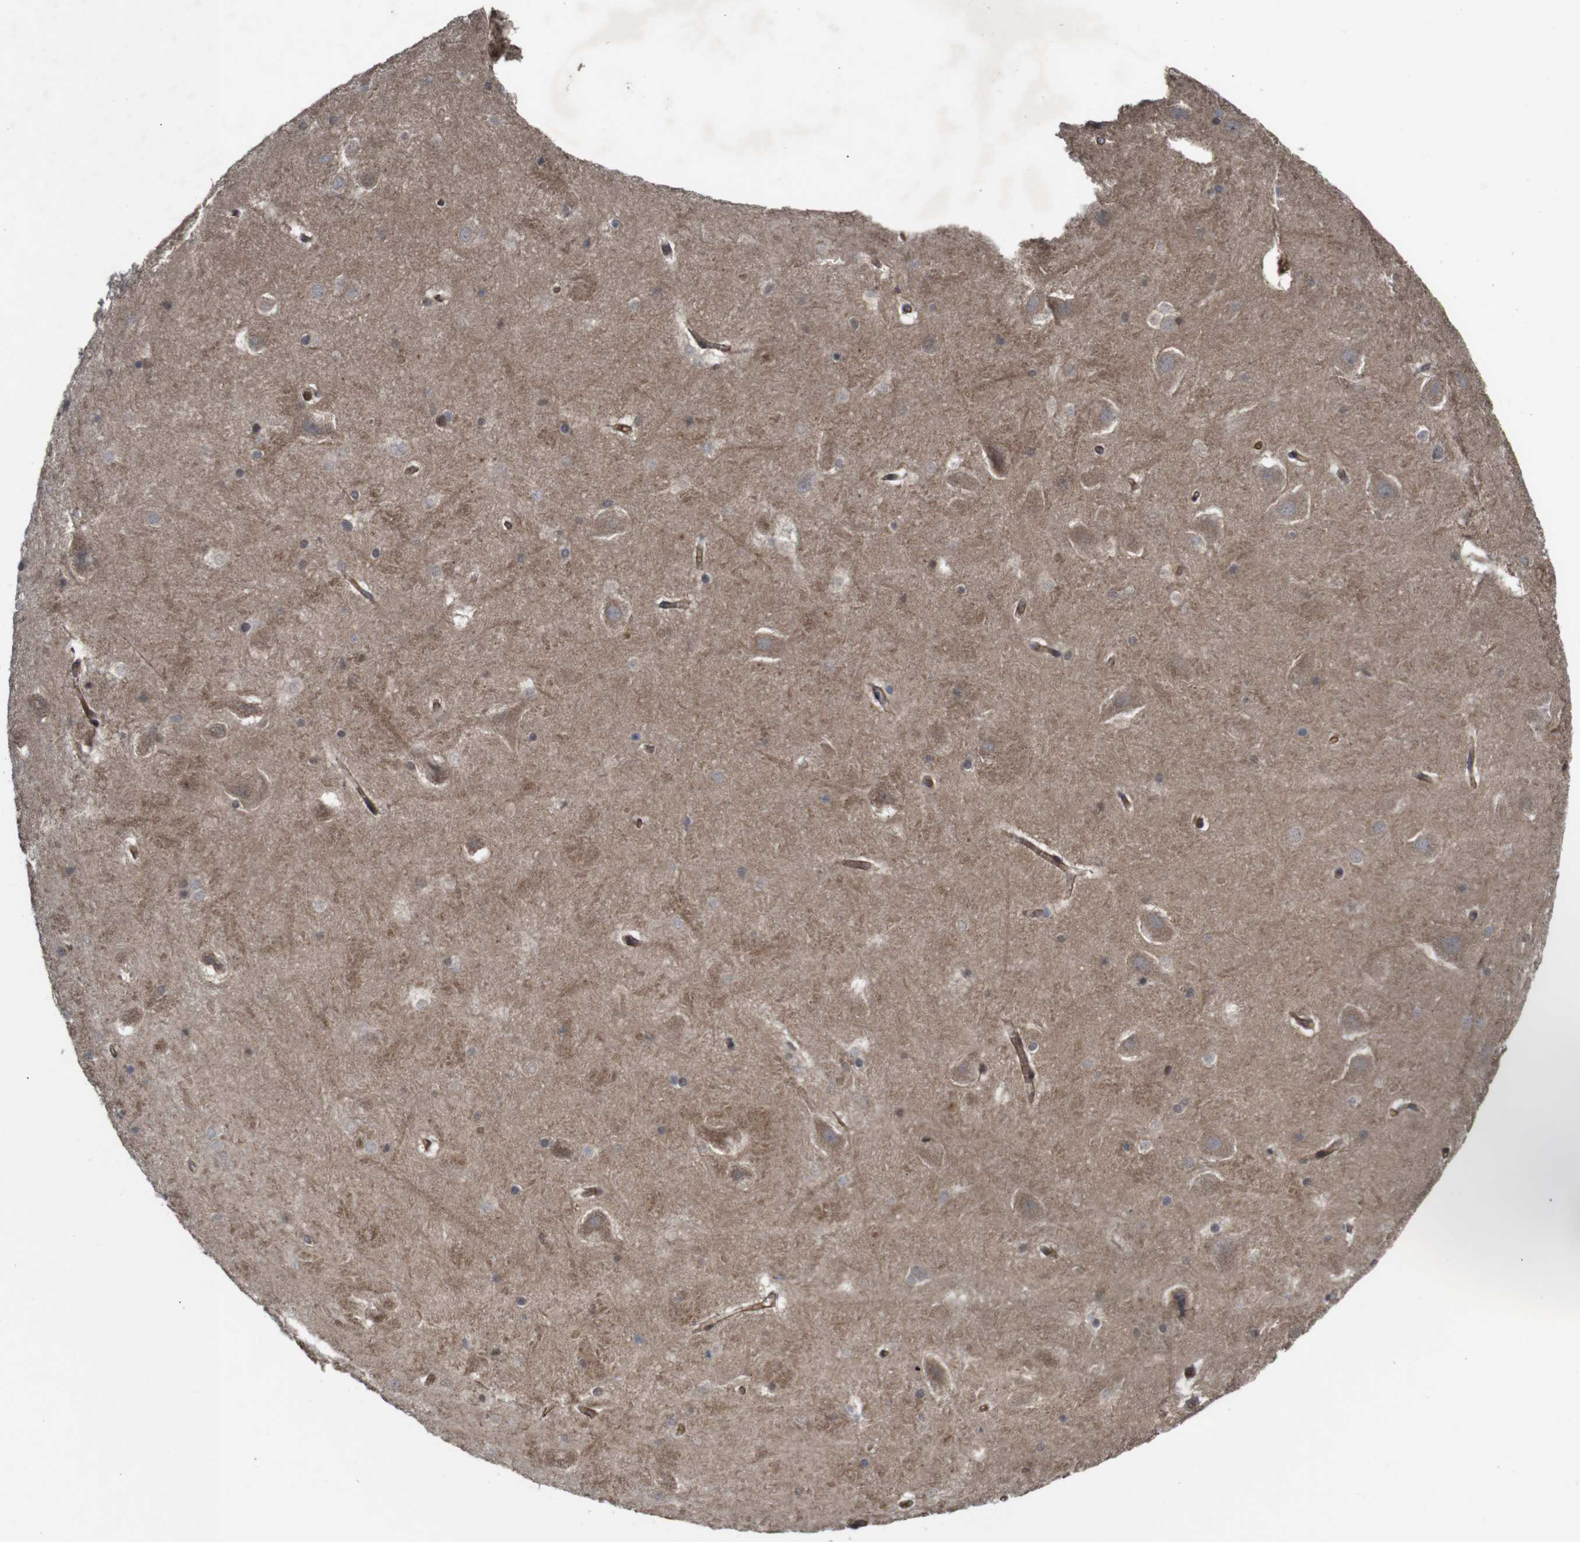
{"staining": {"intensity": "strong", "quantity": "<25%", "location": "cytoplasmic/membranous,nuclear"}, "tissue": "hippocampus", "cell_type": "Glial cells", "image_type": "normal", "snomed": [{"axis": "morphology", "description": "Normal tissue, NOS"}, {"axis": "topography", "description": "Hippocampus"}], "caption": "A micrograph of hippocampus stained for a protein demonstrates strong cytoplasmic/membranous,nuclear brown staining in glial cells.", "gene": "NANOS1", "patient": {"sex": "male", "age": 45}}